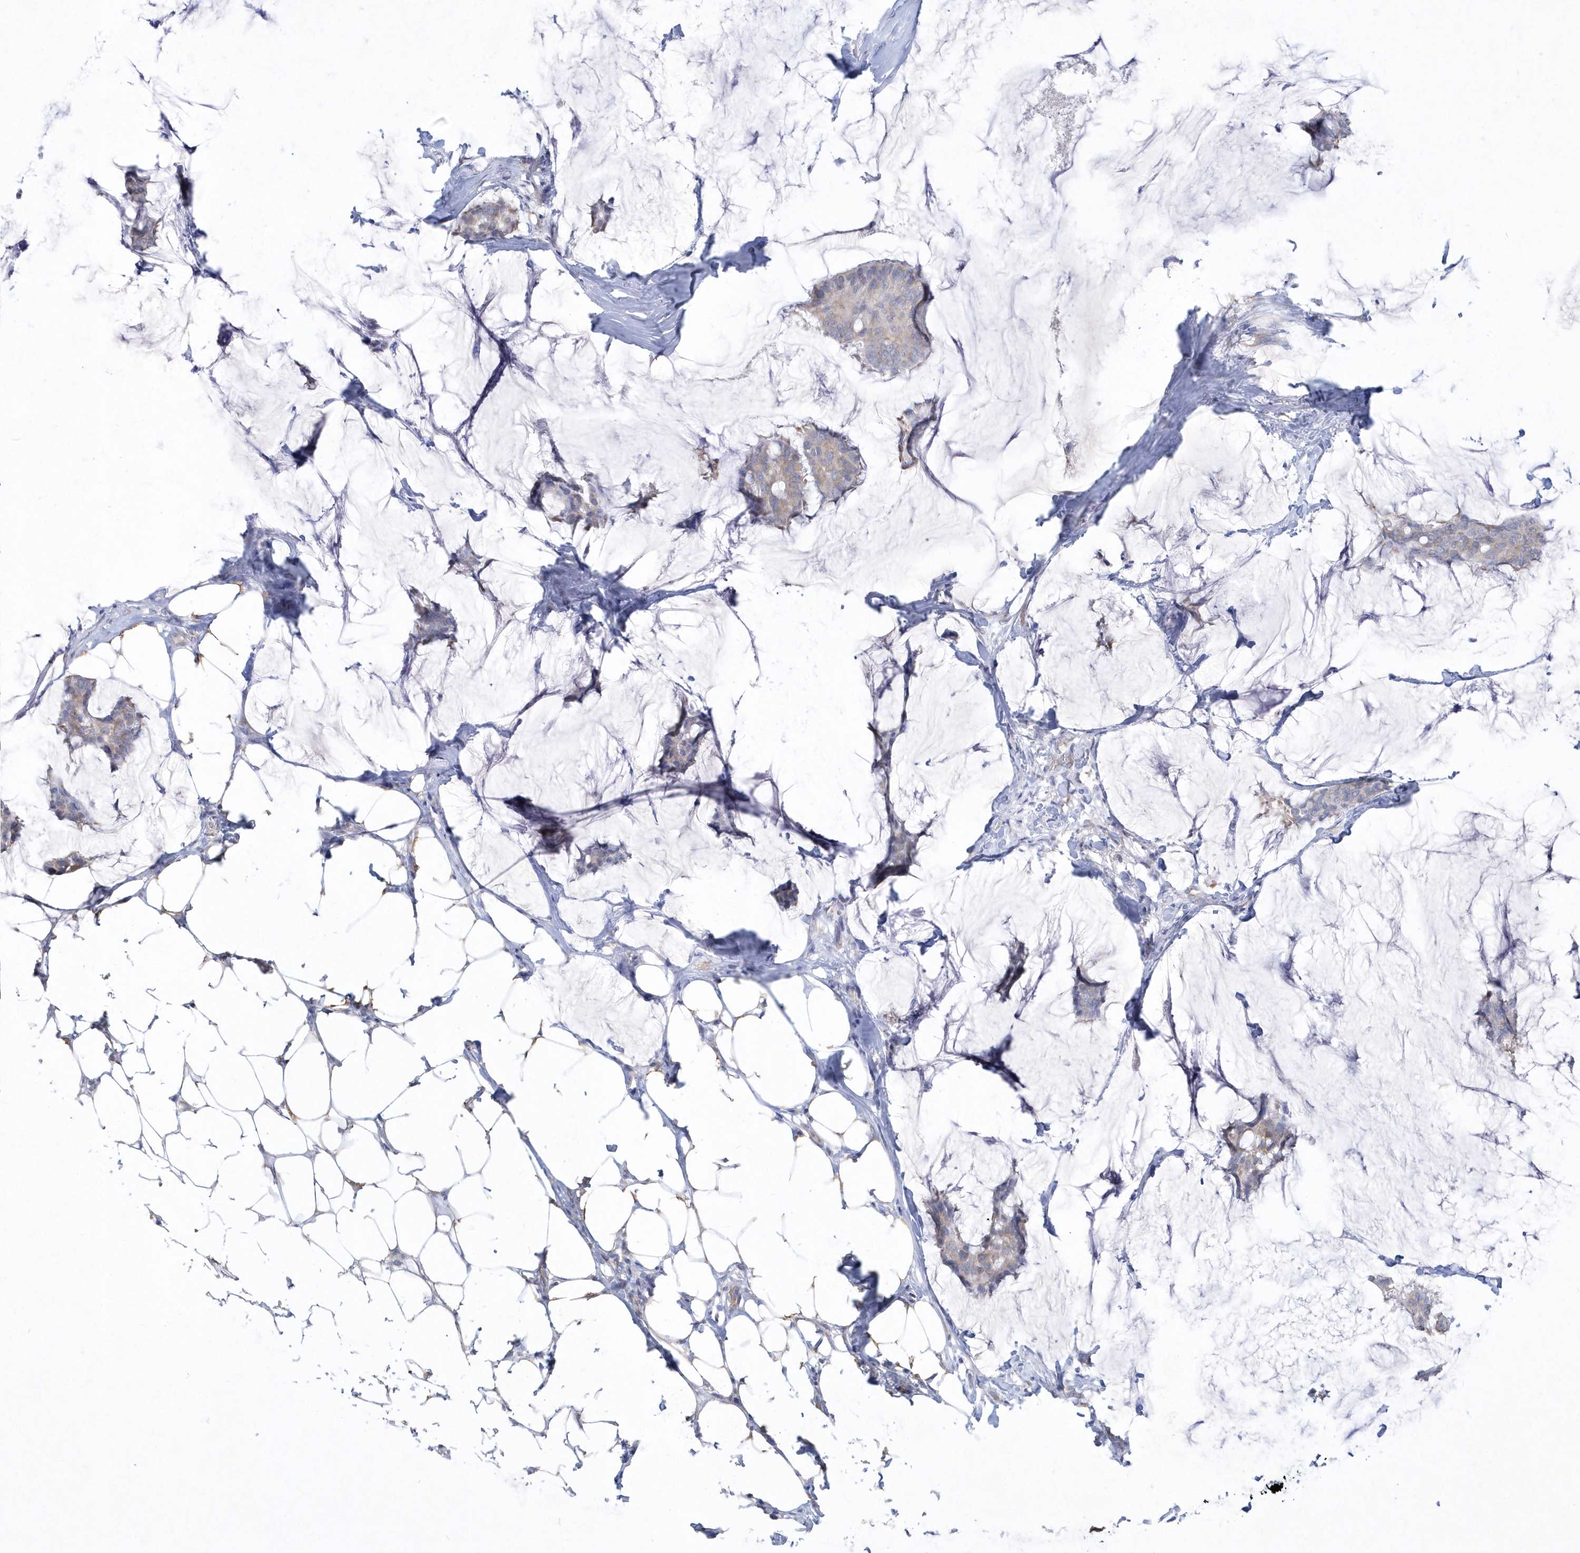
{"staining": {"intensity": "weak", "quantity": "<25%", "location": "cytoplasmic/membranous"}, "tissue": "breast cancer", "cell_type": "Tumor cells", "image_type": "cancer", "snomed": [{"axis": "morphology", "description": "Duct carcinoma"}, {"axis": "topography", "description": "Breast"}], "caption": "High magnification brightfield microscopy of invasive ductal carcinoma (breast) stained with DAB (3,3'-diaminobenzidine) (brown) and counterstained with hematoxylin (blue): tumor cells show no significant expression.", "gene": "DGAT1", "patient": {"sex": "female", "age": 93}}